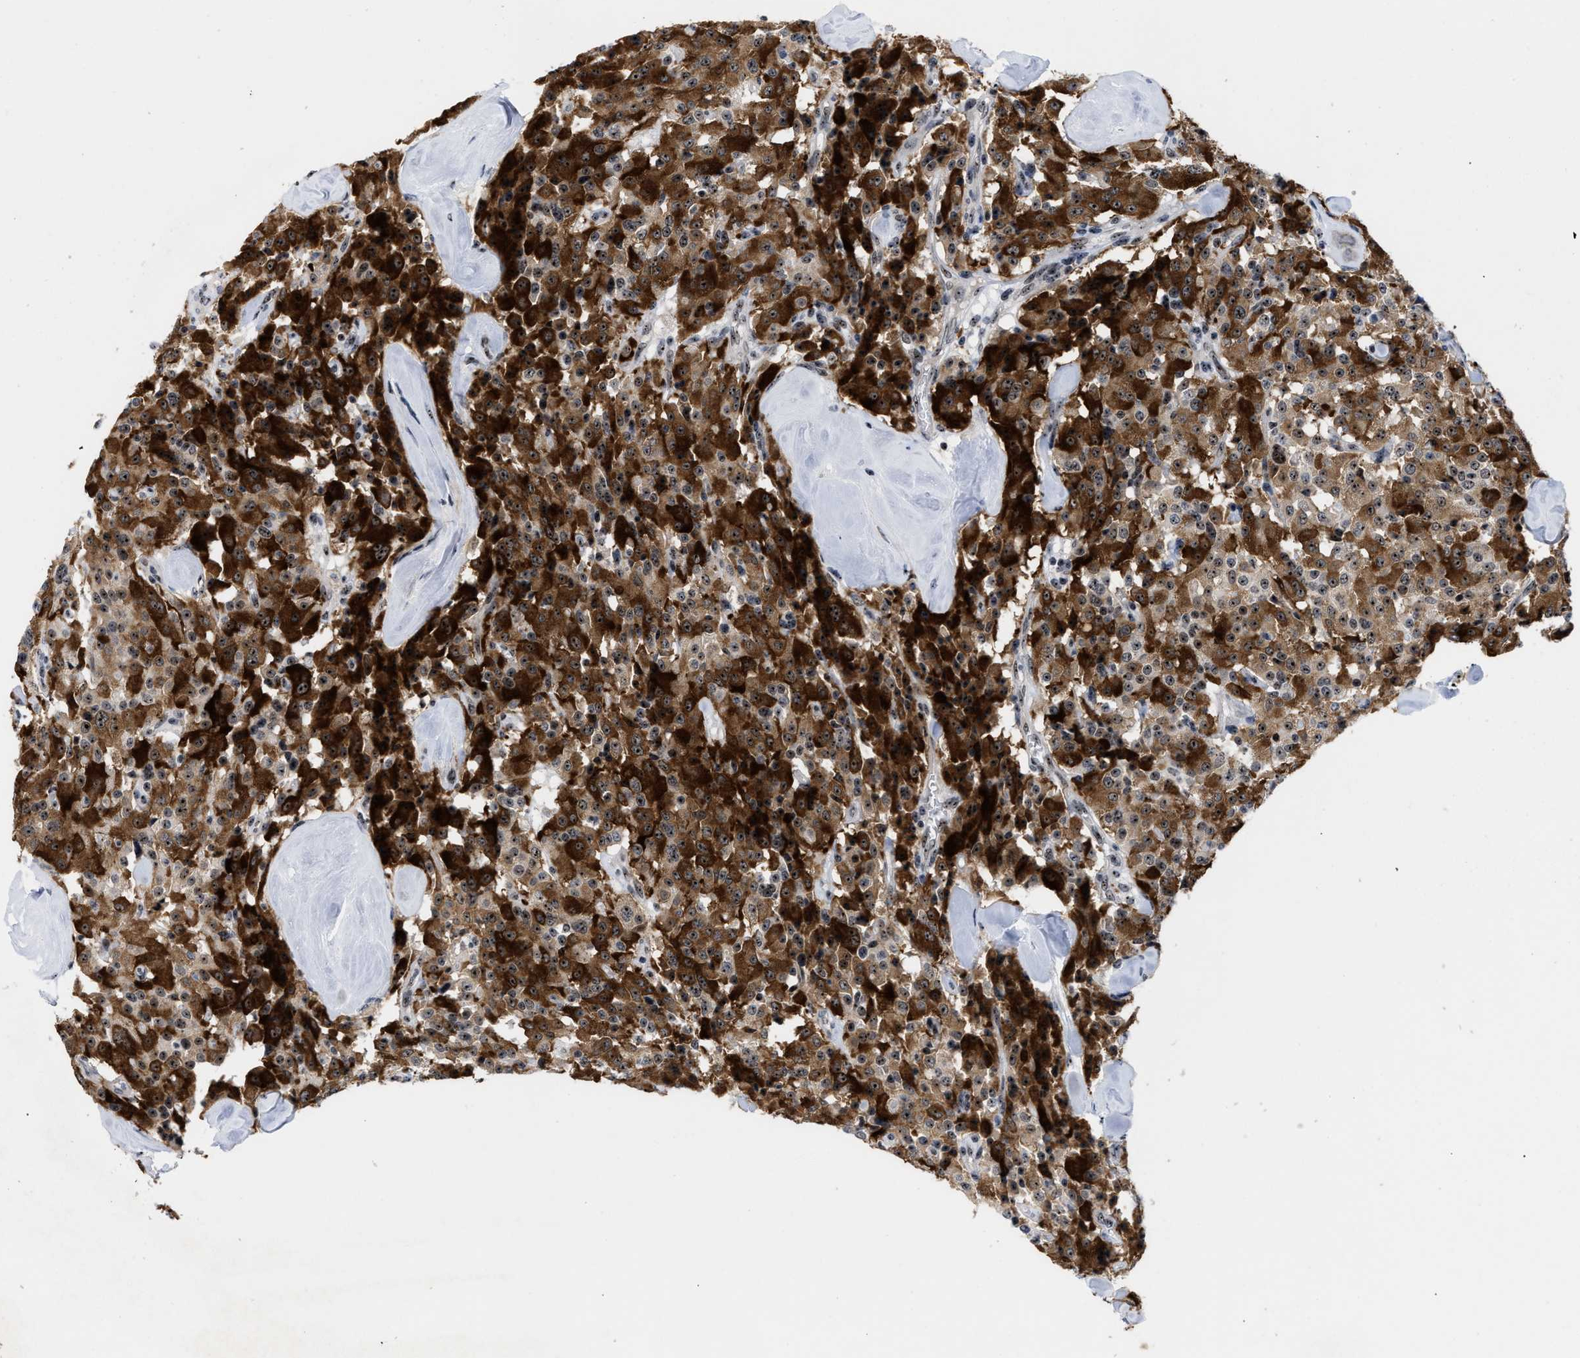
{"staining": {"intensity": "strong", "quantity": ">75%", "location": "cytoplasmic/membranous,nuclear"}, "tissue": "carcinoid", "cell_type": "Tumor cells", "image_type": "cancer", "snomed": [{"axis": "morphology", "description": "Carcinoid, malignant, NOS"}, {"axis": "topography", "description": "Lung"}], "caption": "Malignant carcinoid stained for a protein displays strong cytoplasmic/membranous and nuclear positivity in tumor cells.", "gene": "NOP58", "patient": {"sex": "male", "age": 30}}